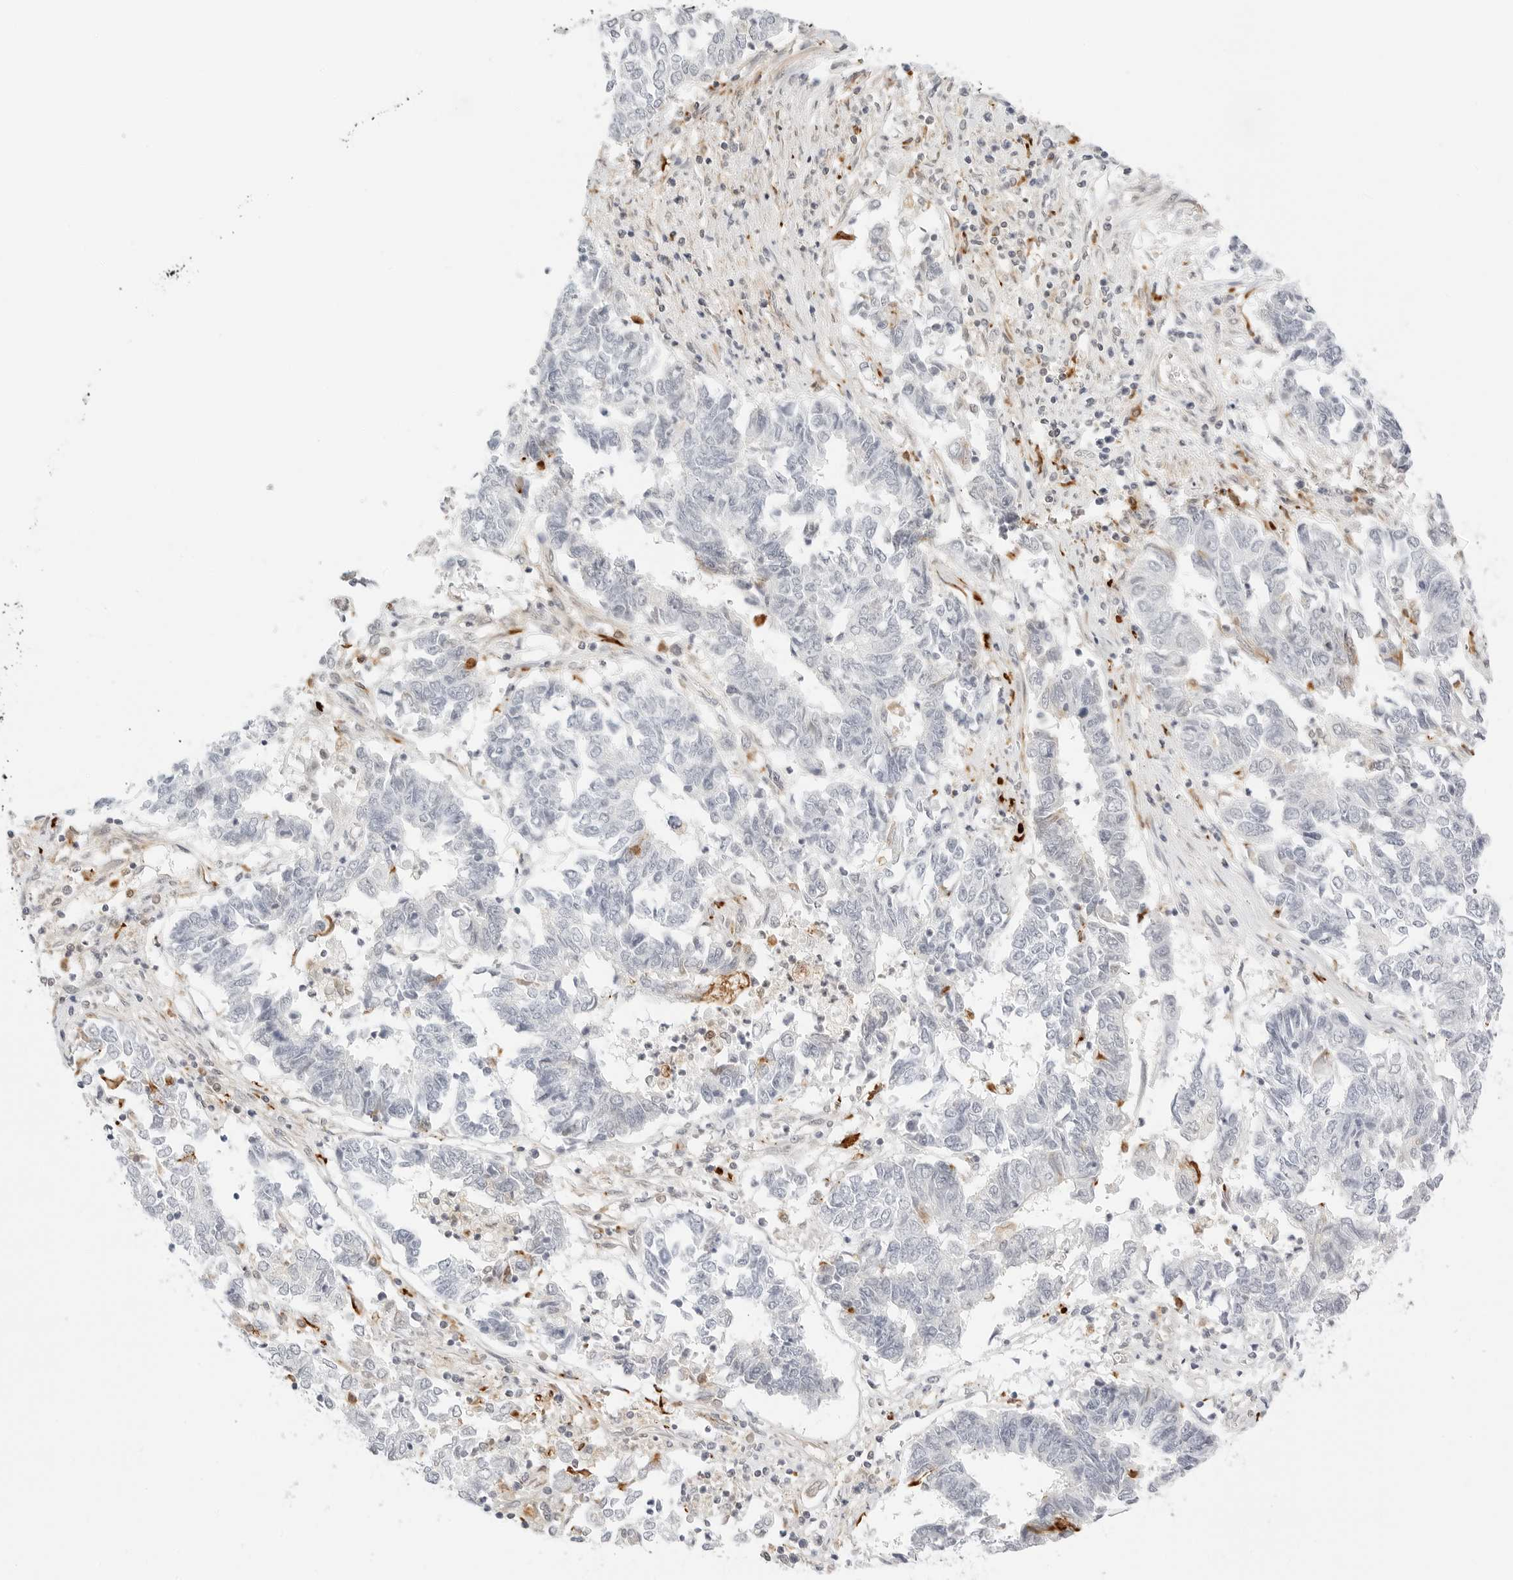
{"staining": {"intensity": "negative", "quantity": "none", "location": "none"}, "tissue": "endometrial cancer", "cell_type": "Tumor cells", "image_type": "cancer", "snomed": [{"axis": "morphology", "description": "Adenocarcinoma, NOS"}, {"axis": "topography", "description": "Endometrium"}], "caption": "DAB immunohistochemical staining of human adenocarcinoma (endometrial) displays no significant positivity in tumor cells. (DAB (3,3'-diaminobenzidine) IHC, high magnification).", "gene": "TEKT2", "patient": {"sex": "female", "age": 80}}